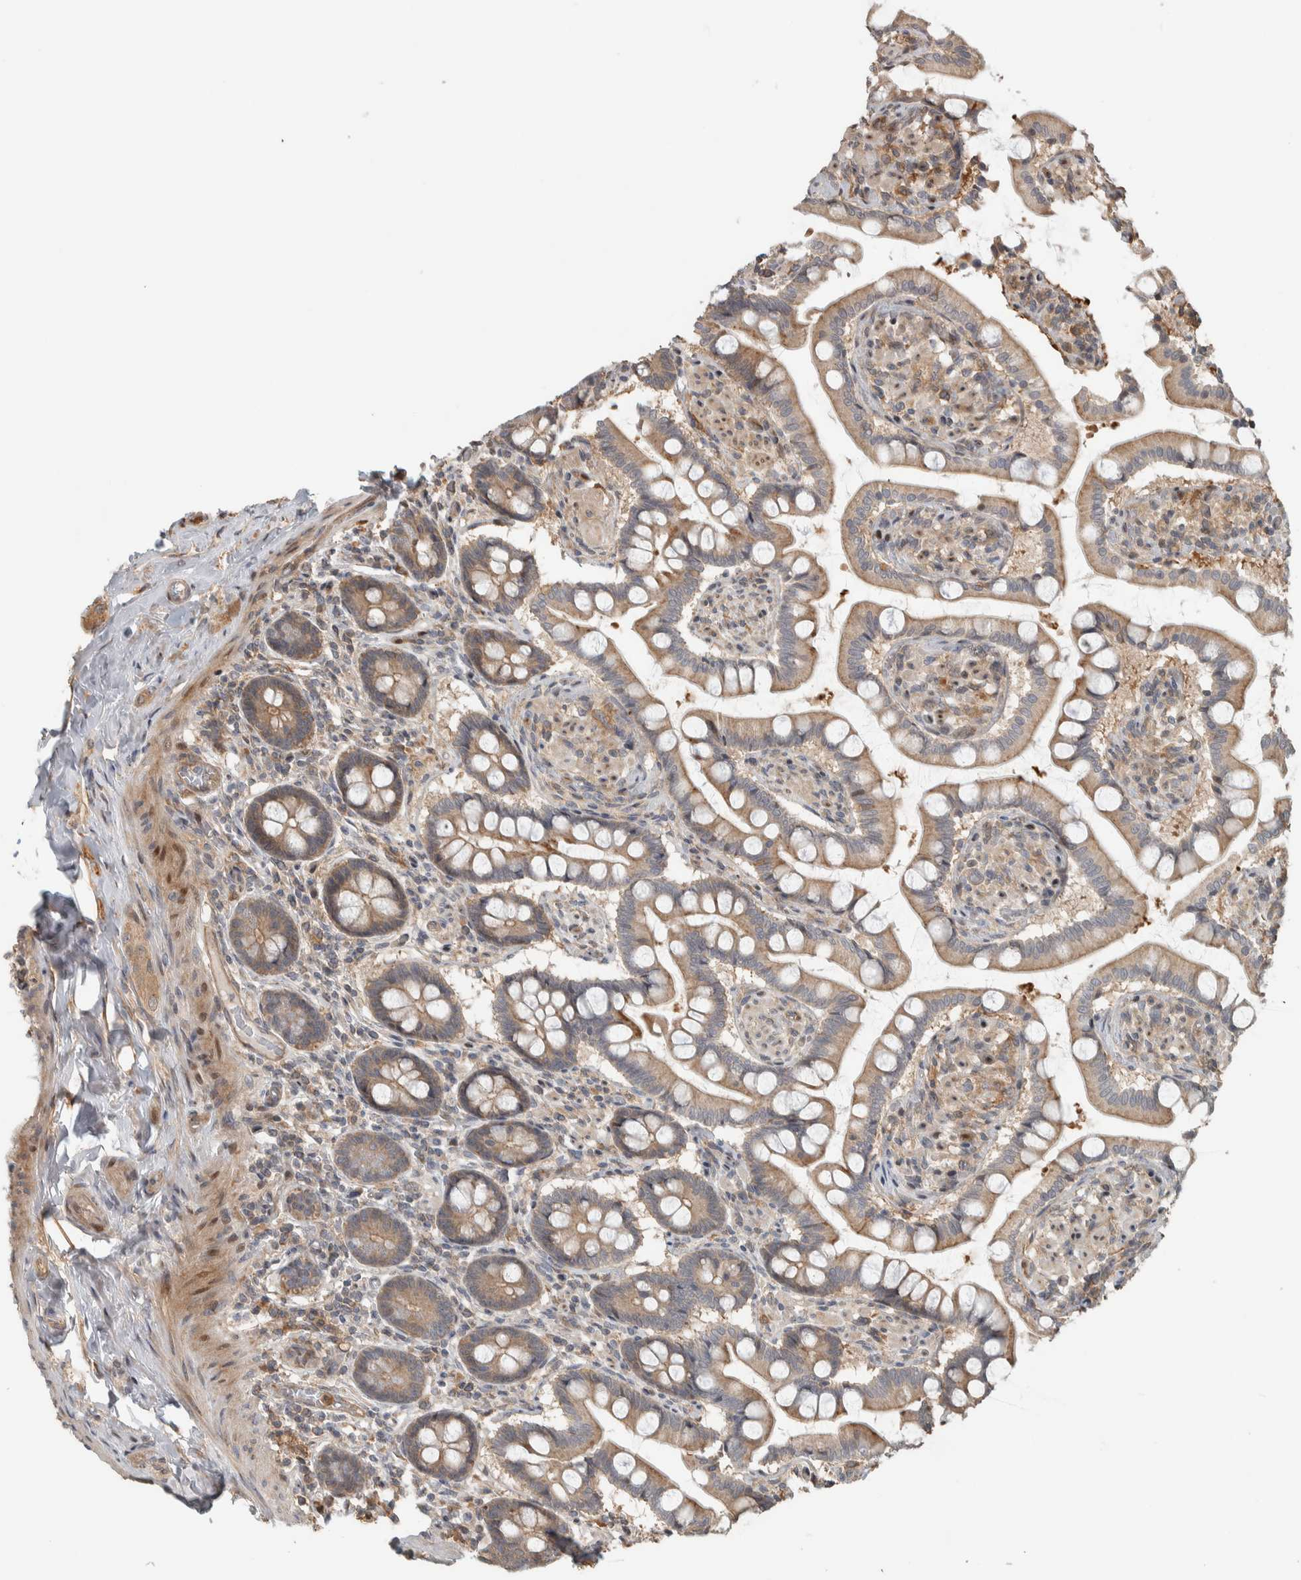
{"staining": {"intensity": "strong", "quantity": ">75%", "location": "cytoplasmic/membranous"}, "tissue": "small intestine", "cell_type": "Glandular cells", "image_type": "normal", "snomed": [{"axis": "morphology", "description": "Normal tissue, NOS"}, {"axis": "topography", "description": "Small intestine"}], "caption": "Normal small intestine was stained to show a protein in brown. There is high levels of strong cytoplasmic/membranous positivity in approximately >75% of glandular cells.", "gene": "CNTROB", "patient": {"sex": "male", "age": 41}}